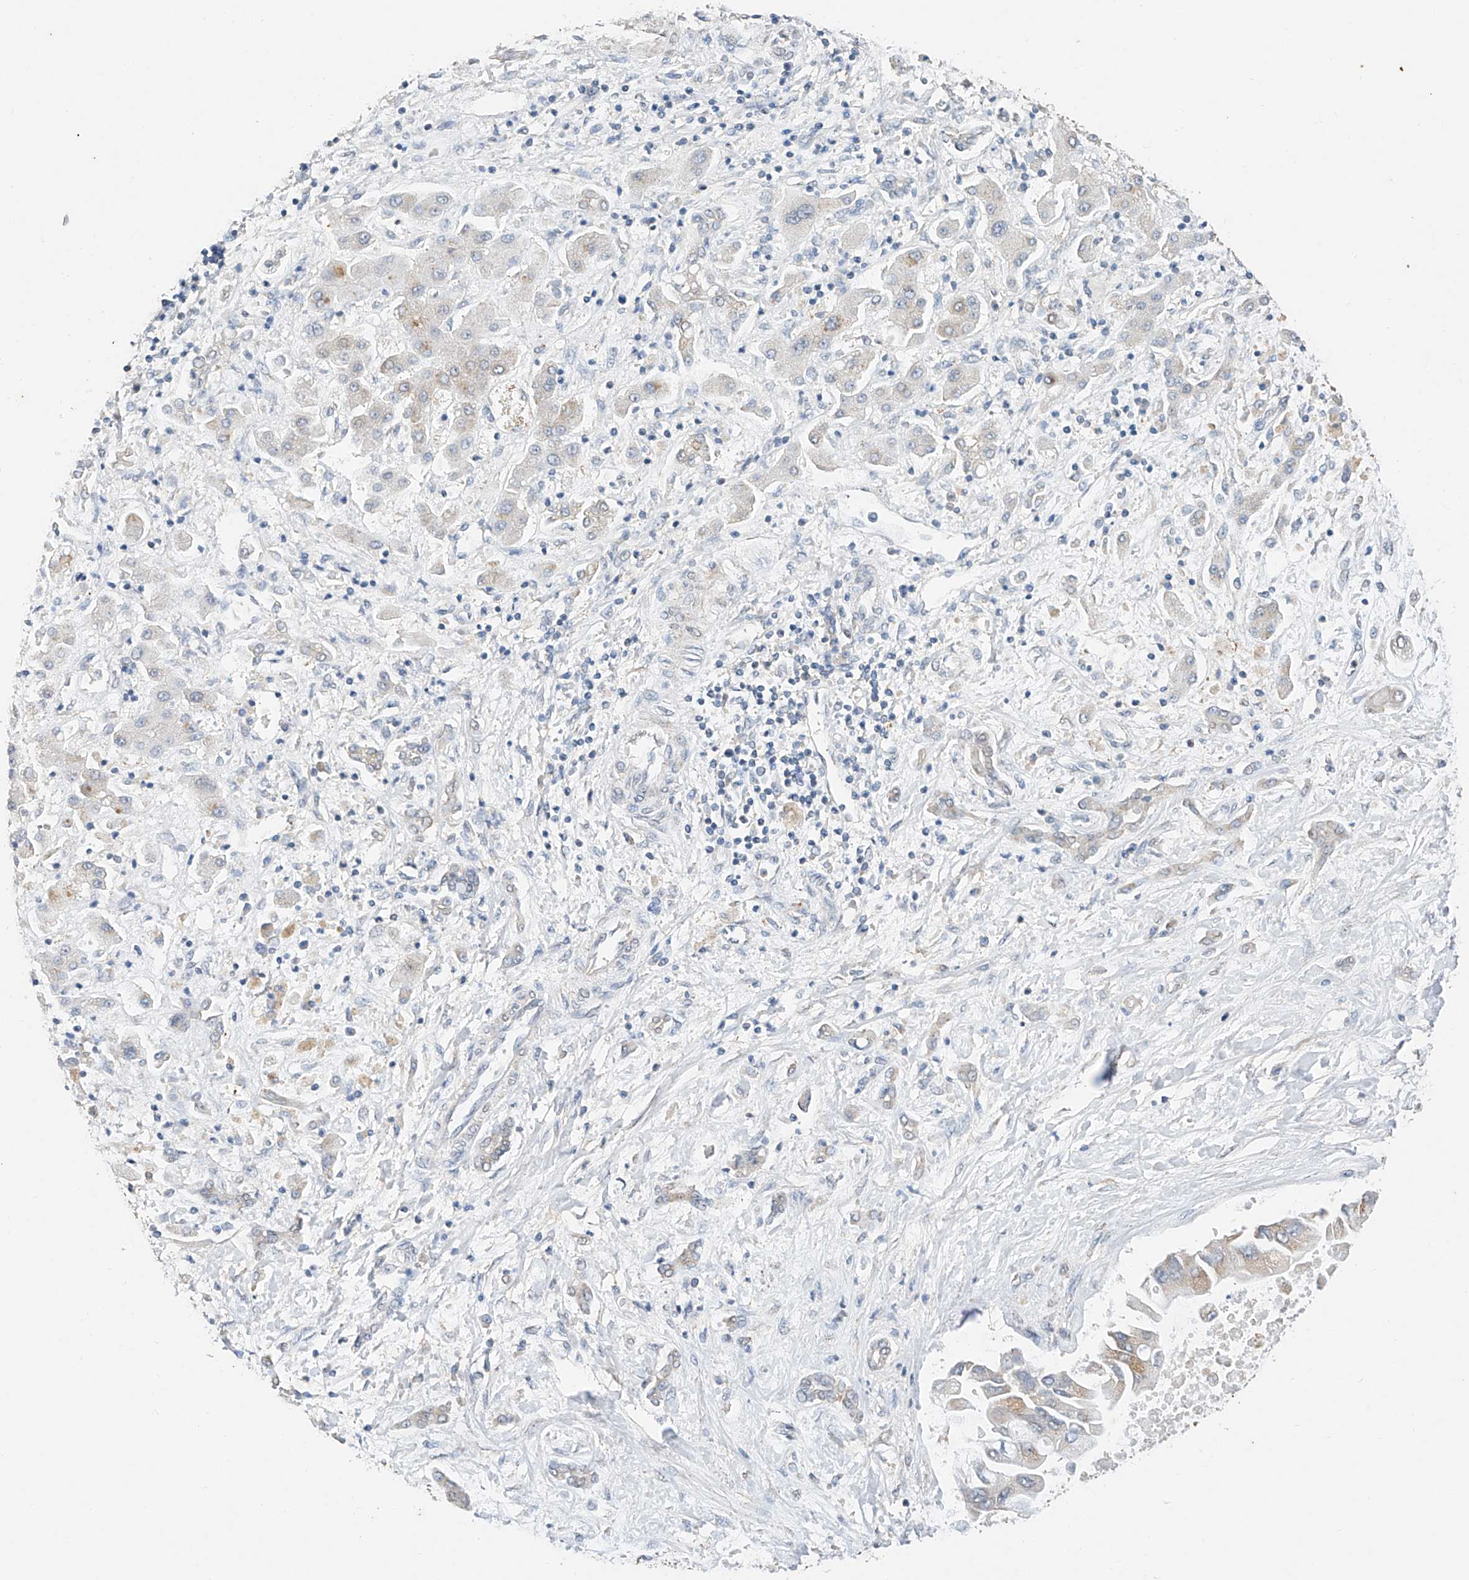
{"staining": {"intensity": "weak", "quantity": "<25%", "location": "cytoplasmic/membranous"}, "tissue": "liver cancer", "cell_type": "Tumor cells", "image_type": "cancer", "snomed": [{"axis": "morphology", "description": "Cholangiocarcinoma"}, {"axis": "topography", "description": "Liver"}], "caption": "Protein analysis of liver cancer (cholangiocarcinoma) reveals no significant expression in tumor cells.", "gene": "CERS4", "patient": {"sex": "male", "age": 50}}